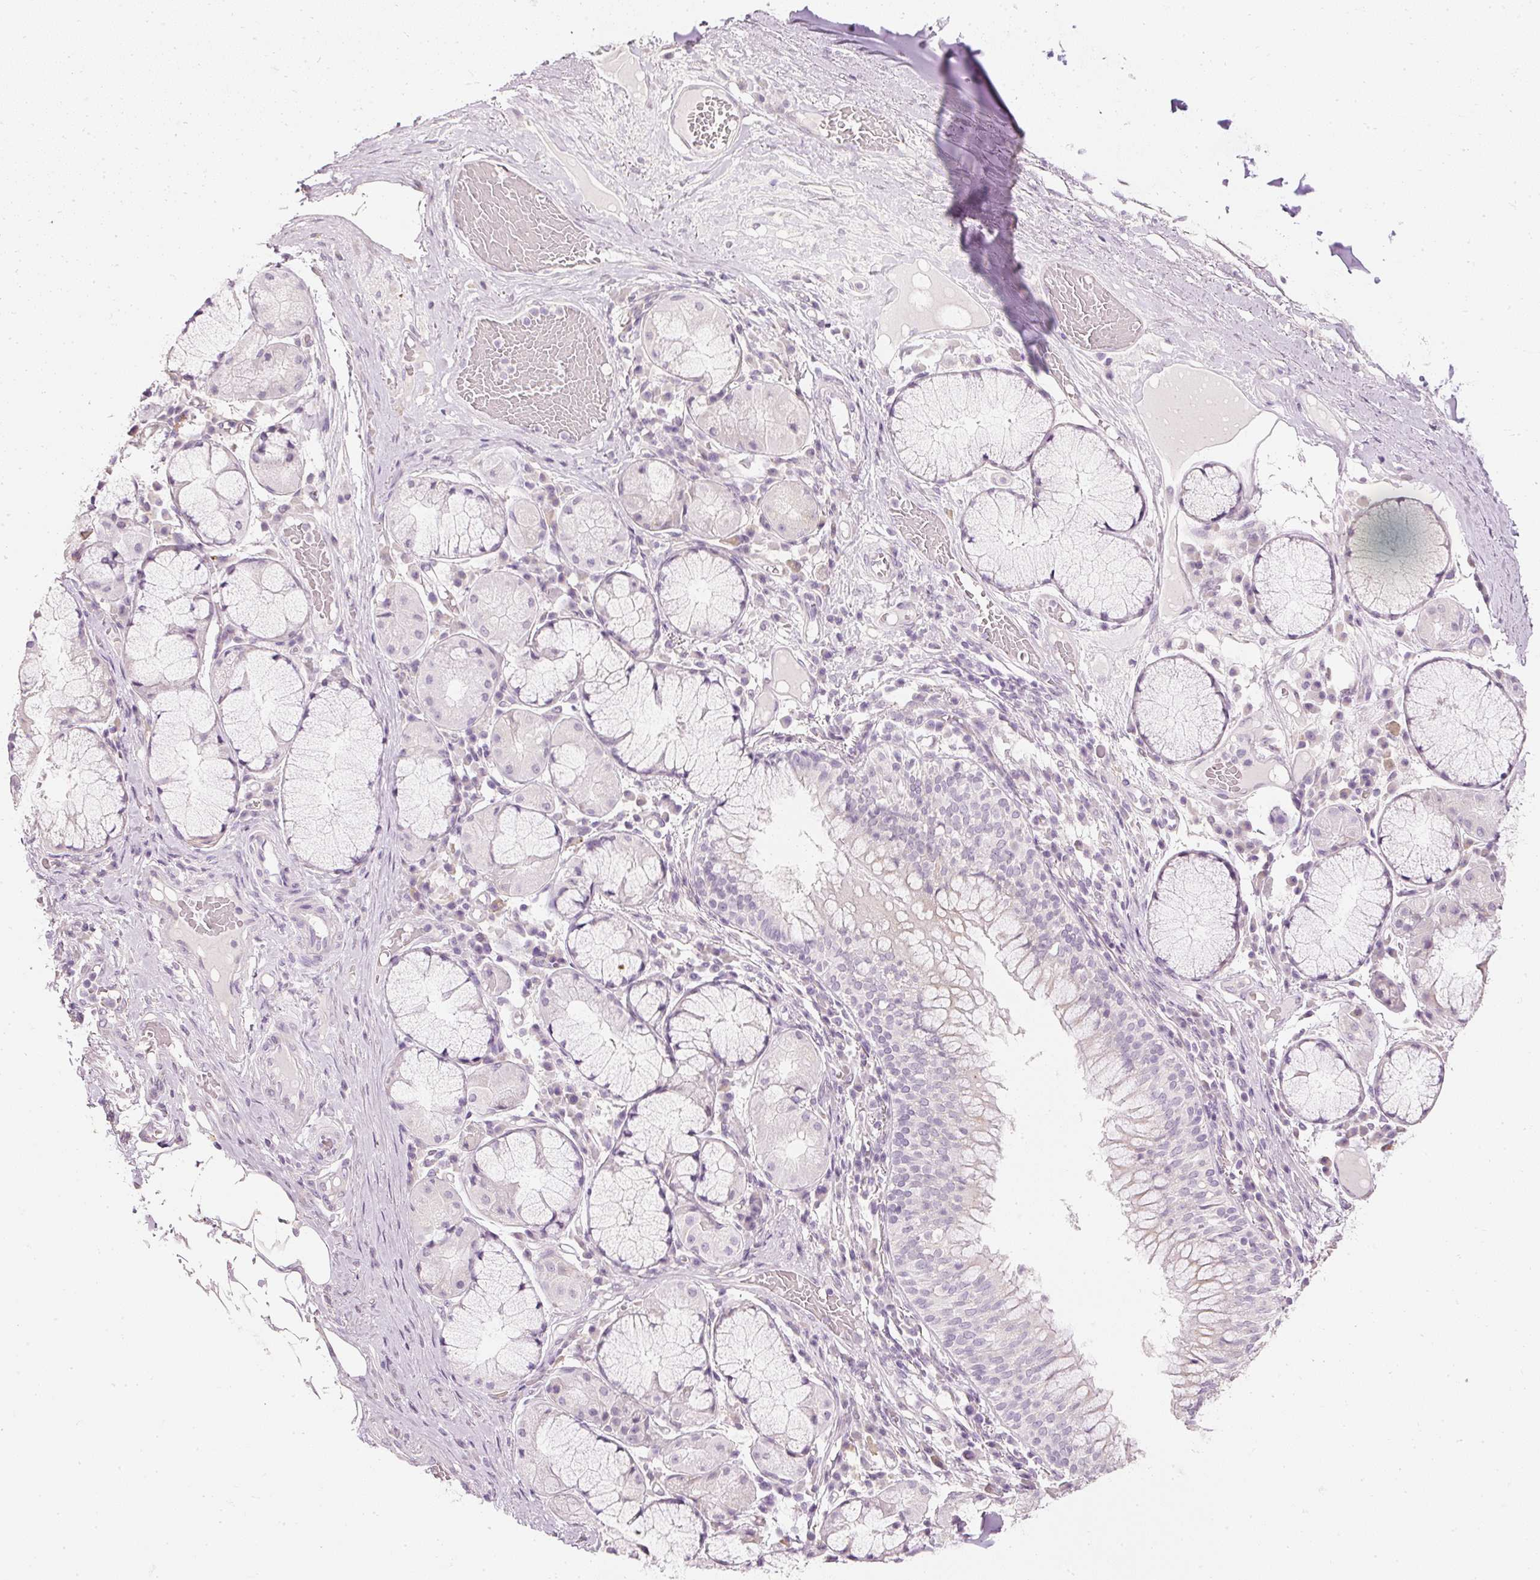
{"staining": {"intensity": "negative", "quantity": "none", "location": "none"}, "tissue": "adipose tissue", "cell_type": "Adipocytes", "image_type": "normal", "snomed": [{"axis": "morphology", "description": "Normal tissue, NOS"}, {"axis": "topography", "description": "Cartilage tissue"}, {"axis": "topography", "description": "Bronchus"}], "caption": "DAB (3,3'-diaminobenzidine) immunohistochemical staining of benign human adipose tissue shows no significant positivity in adipocytes.", "gene": "ELAVL3", "patient": {"sex": "male", "age": 56}}